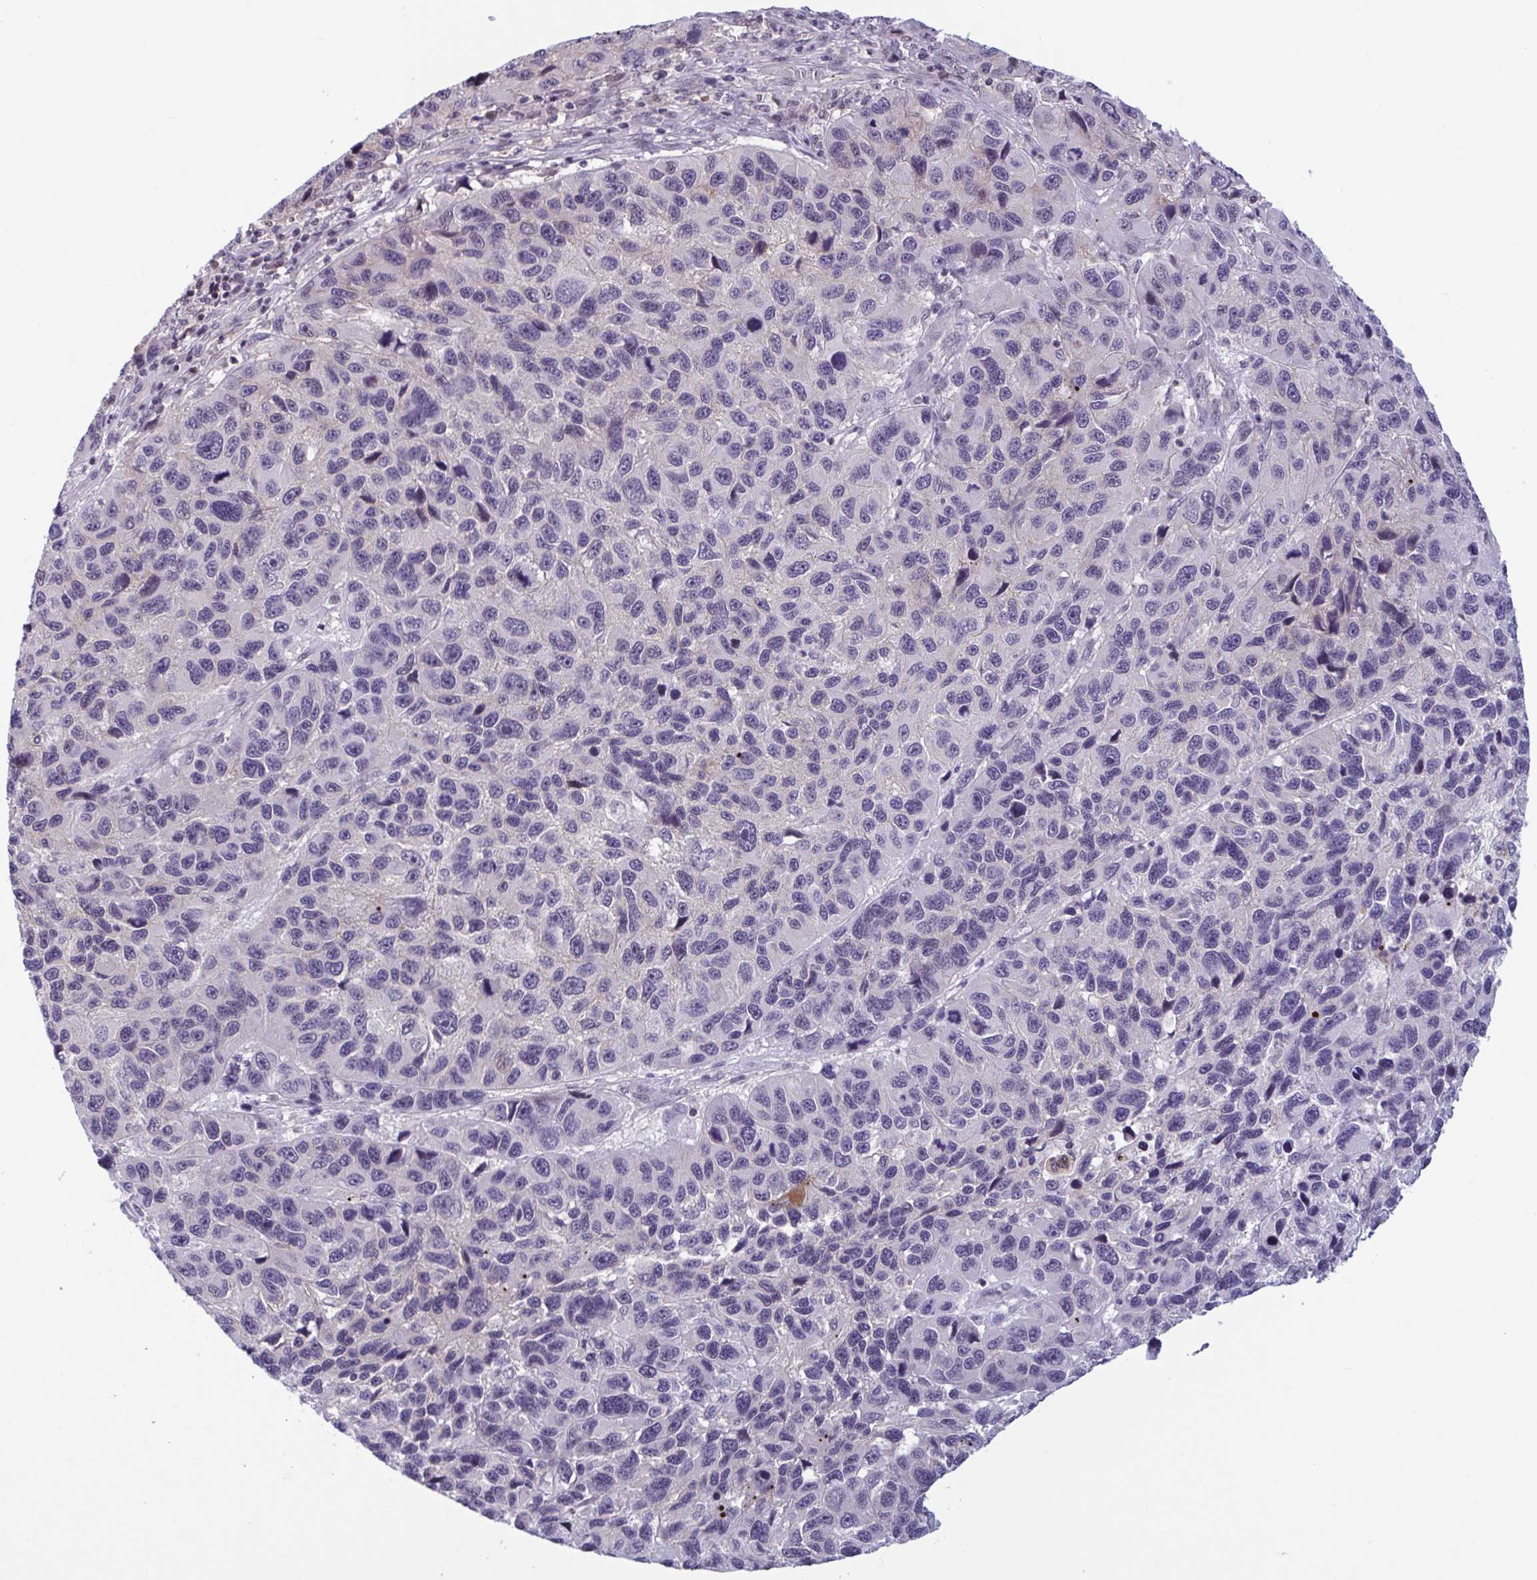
{"staining": {"intensity": "negative", "quantity": "none", "location": "none"}, "tissue": "melanoma", "cell_type": "Tumor cells", "image_type": "cancer", "snomed": [{"axis": "morphology", "description": "Malignant melanoma, NOS"}, {"axis": "topography", "description": "Skin"}], "caption": "Immunohistochemical staining of human malignant melanoma displays no significant staining in tumor cells. Brightfield microscopy of IHC stained with DAB (3,3'-diaminobenzidine) (brown) and hematoxylin (blue), captured at high magnification.", "gene": "TTC7B", "patient": {"sex": "male", "age": 53}}